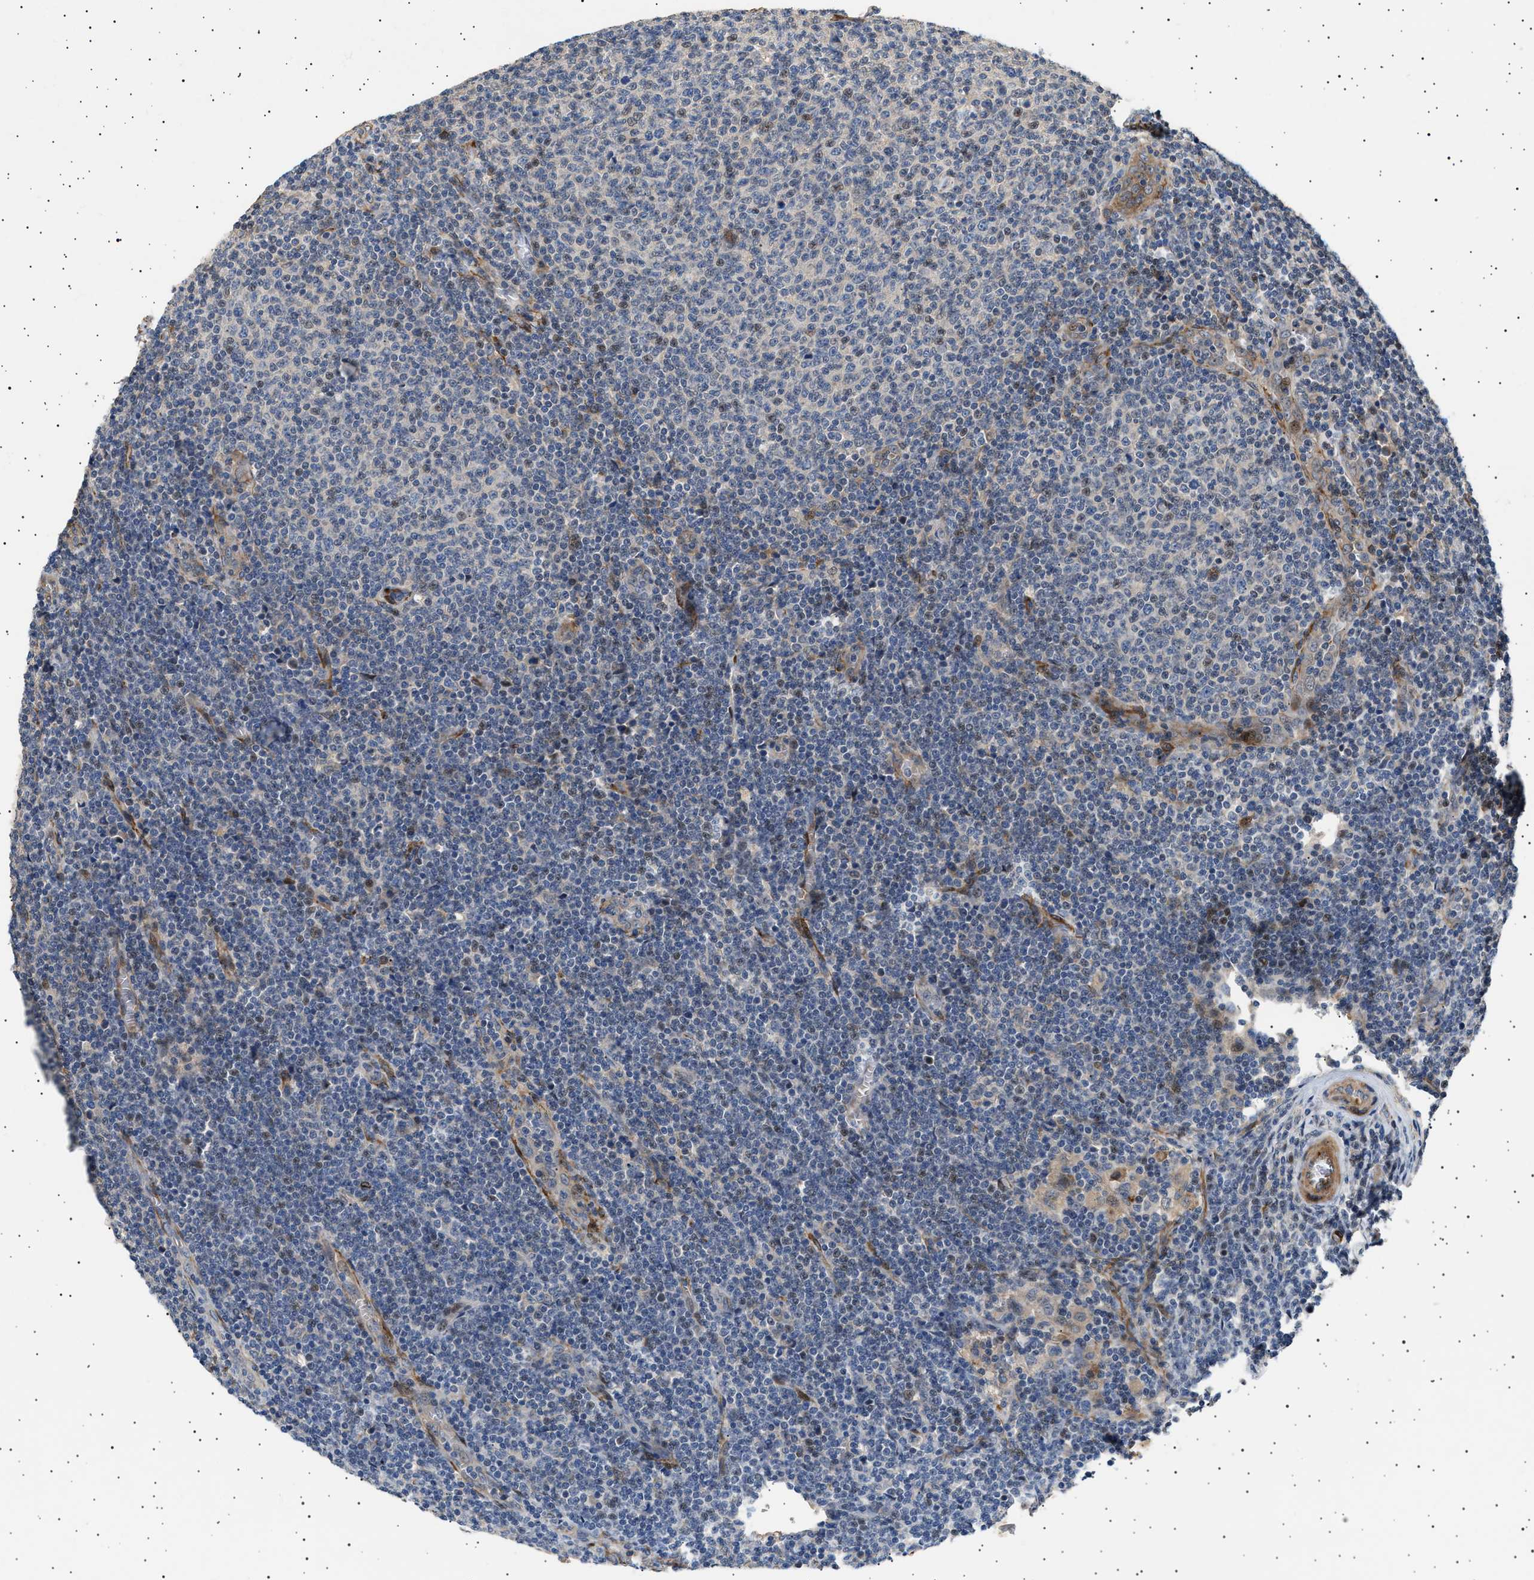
{"staining": {"intensity": "negative", "quantity": "none", "location": "none"}, "tissue": "lymphoma", "cell_type": "Tumor cells", "image_type": "cancer", "snomed": [{"axis": "morphology", "description": "Malignant lymphoma, non-Hodgkin's type, Low grade"}, {"axis": "topography", "description": "Lymph node"}], "caption": "Immunohistochemistry image of human malignant lymphoma, non-Hodgkin's type (low-grade) stained for a protein (brown), which exhibits no positivity in tumor cells.", "gene": "GUCY1B1", "patient": {"sex": "male", "age": 66}}